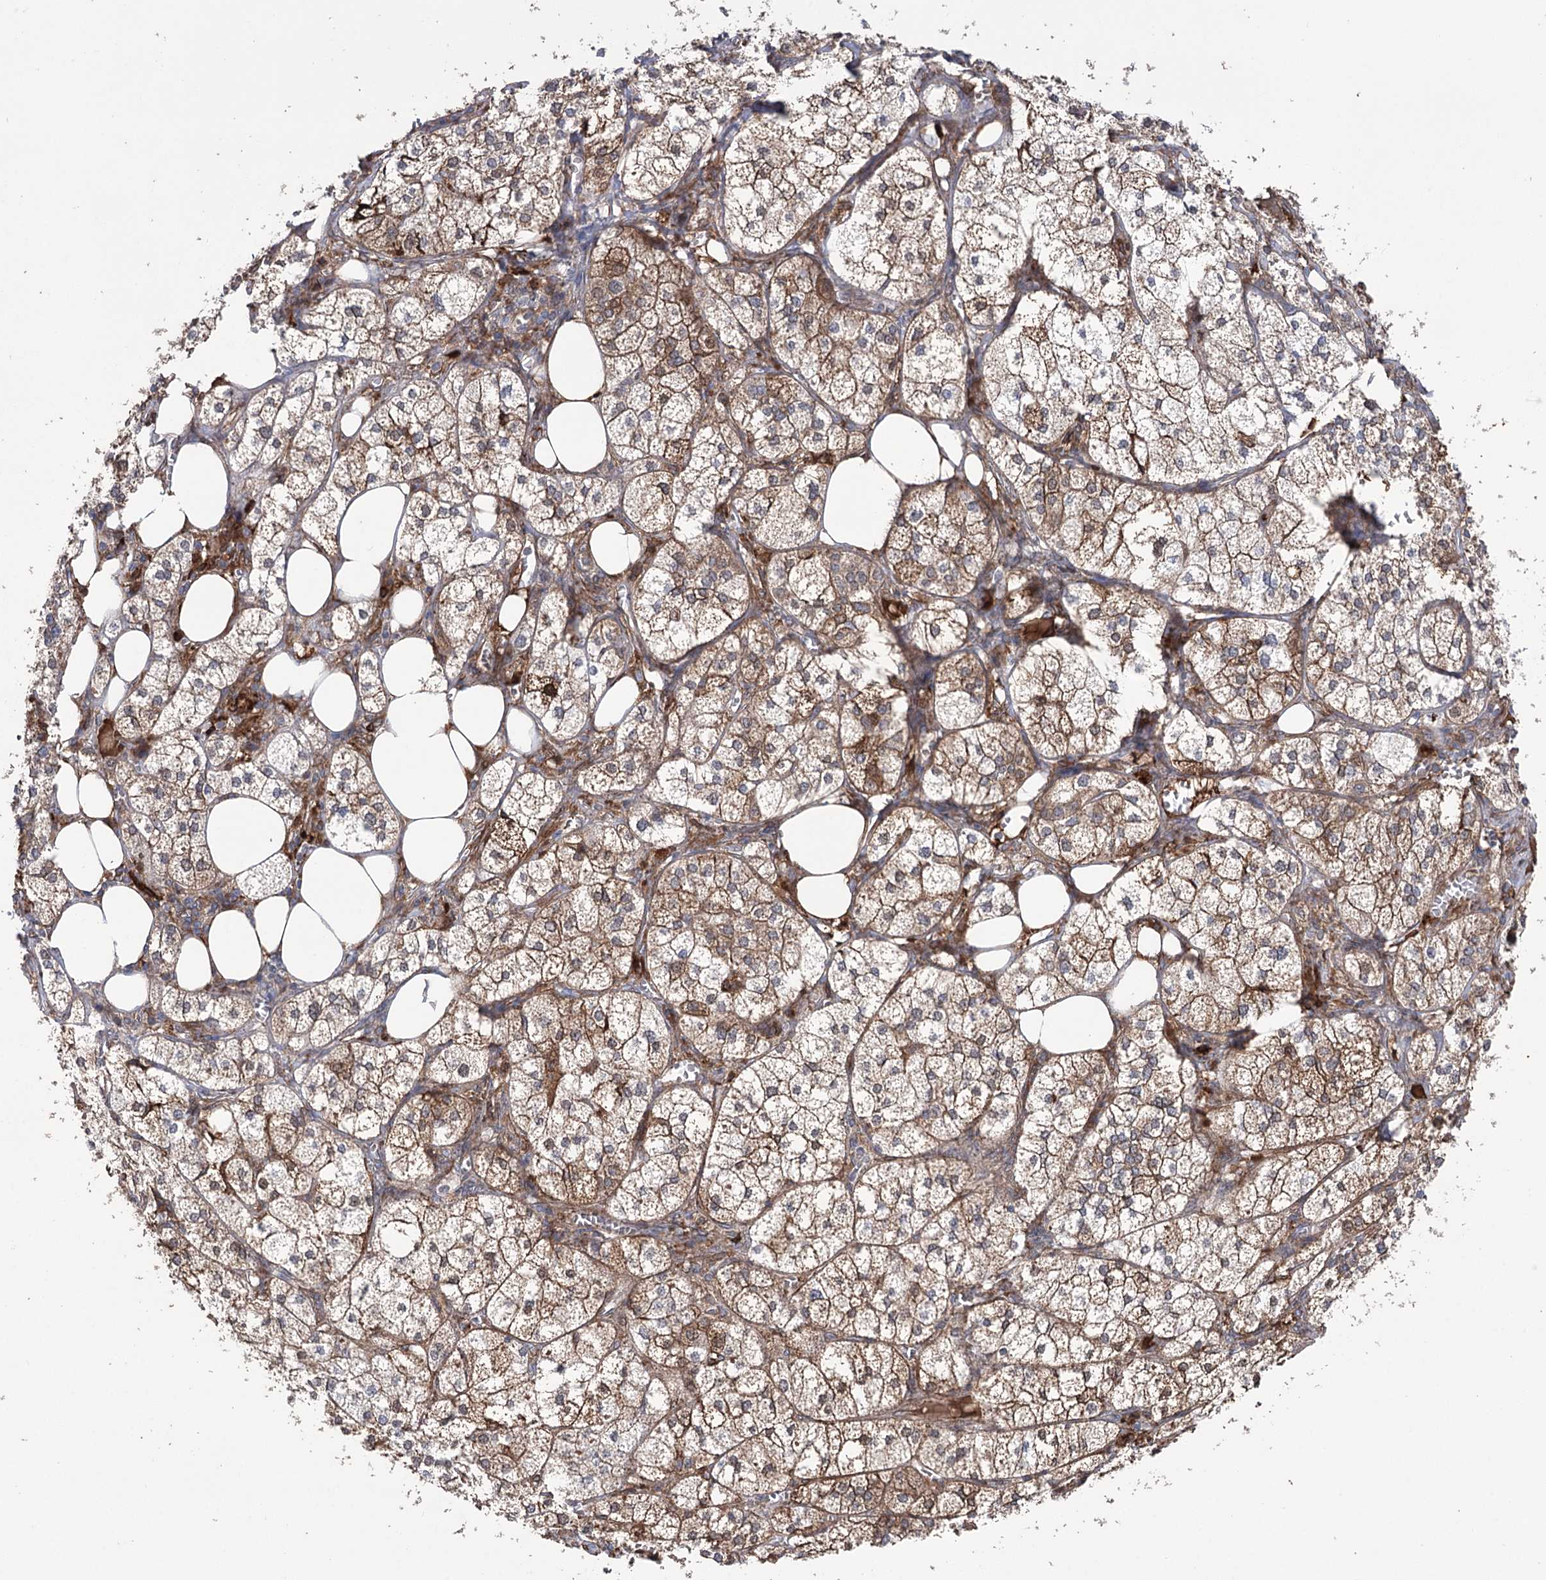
{"staining": {"intensity": "moderate", "quantity": ">75%", "location": "cytoplasmic/membranous"}, "tissue": "adrenal gland", "cell_type": "Glandular cells", "image_type": "normal", "snomed": [{"axis": "morphology", "description": "Normal tissue, NOS"}, {"axis": "topography", "description": "Adrenal gland"}], "caption": "Glandular cells show moderate cytoplasmic/membranous staining in about >75% of cells in unremarkable adrenal gland. (DAB IHC with brightfield microscopy, high magnification).", "gene": "OTUD1", "patient": {"sex": "female", "age": 61}}